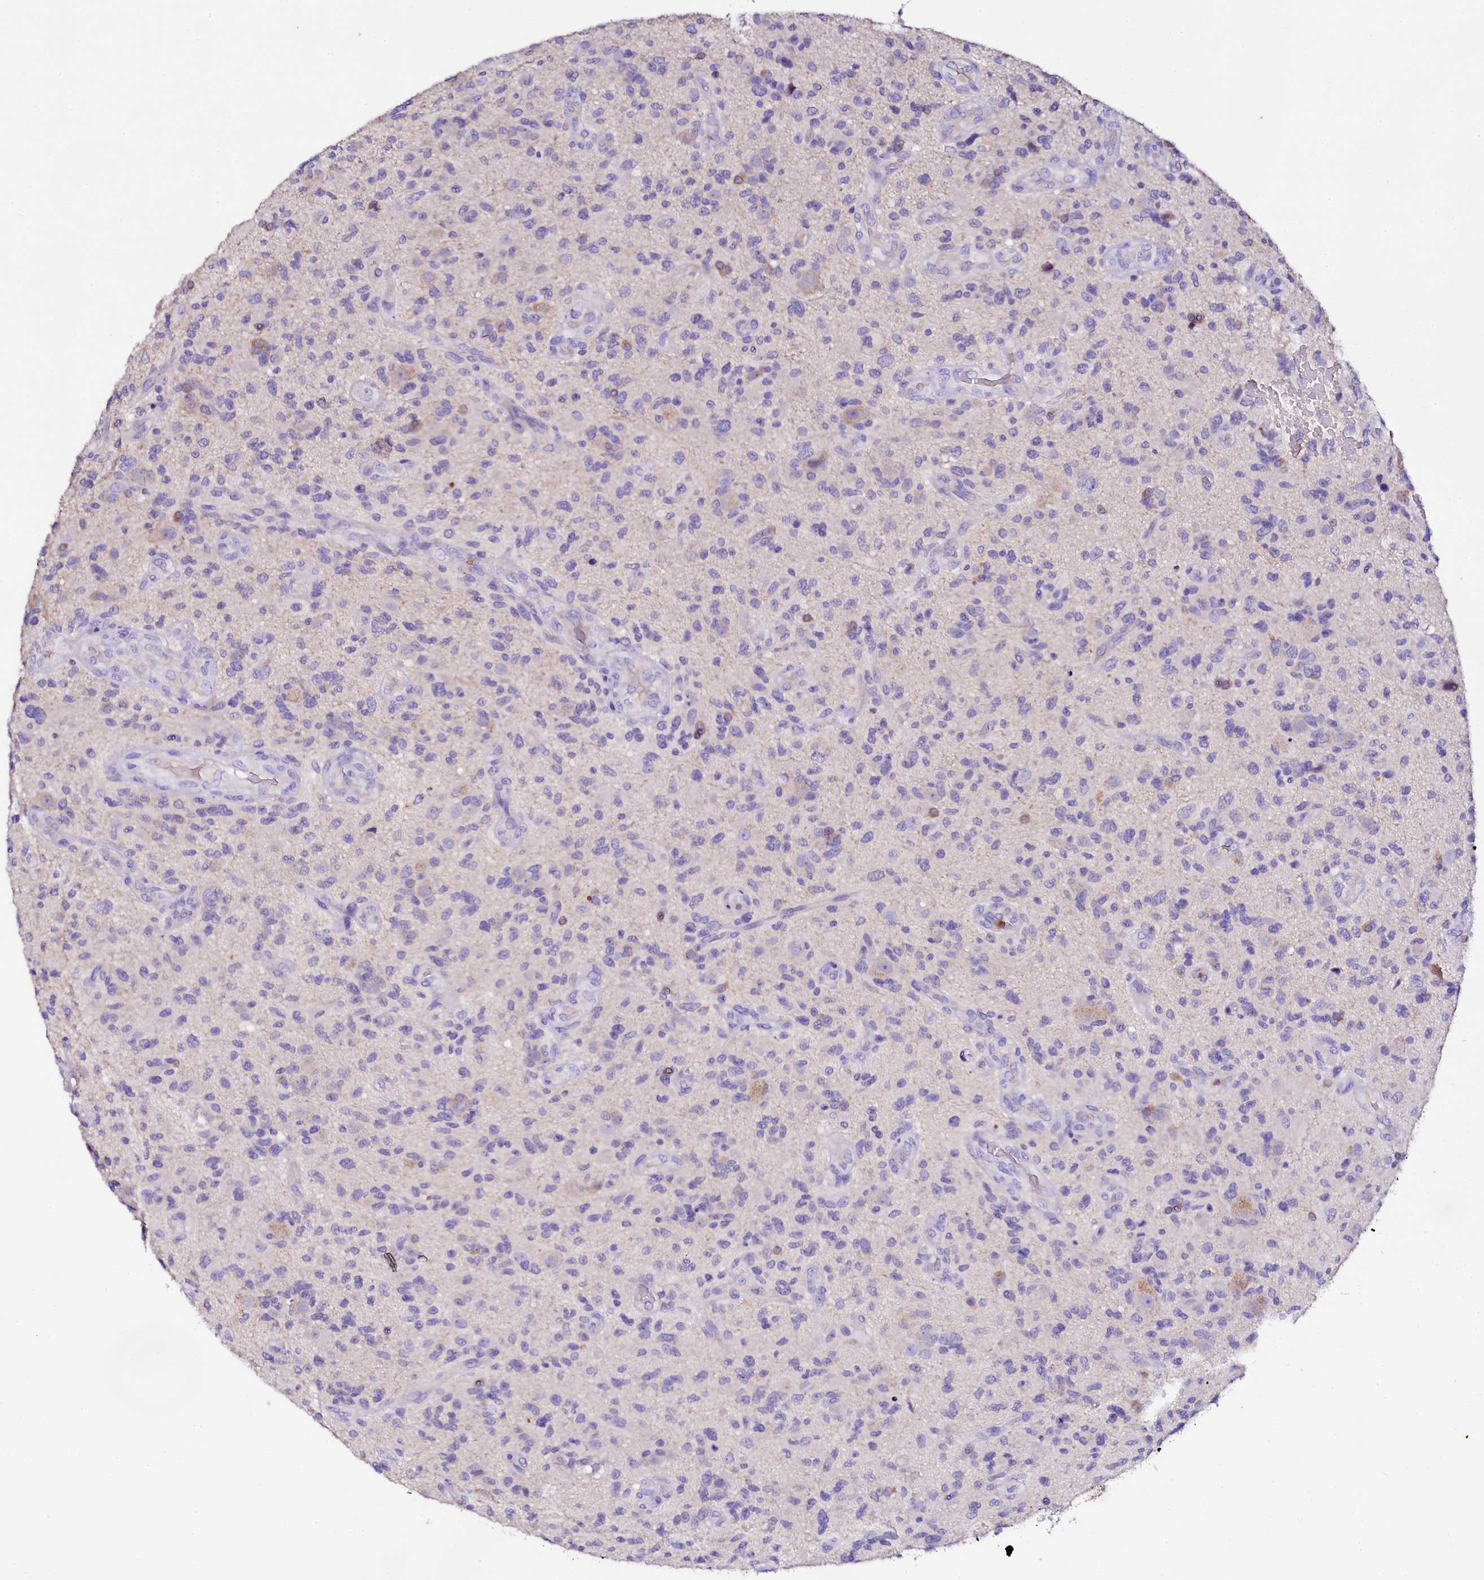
{"staining": {"intensity": "negative", "quantity": "none", "location": "none"}, "tissue": "glioma", "cell_type": "Tumor cells", "image_type": "cancer", "snomed": [{"axis": "morphology", "description": "Glioma, malignant, High grade"}, {"axis": "topography", "description": "Brain"}], "caption": "Tumor cells show no significant staining in glioma. Nuclei are stained in blue.", "gene": "NAA16", "patient": {"sex": "male", "age": 47}}